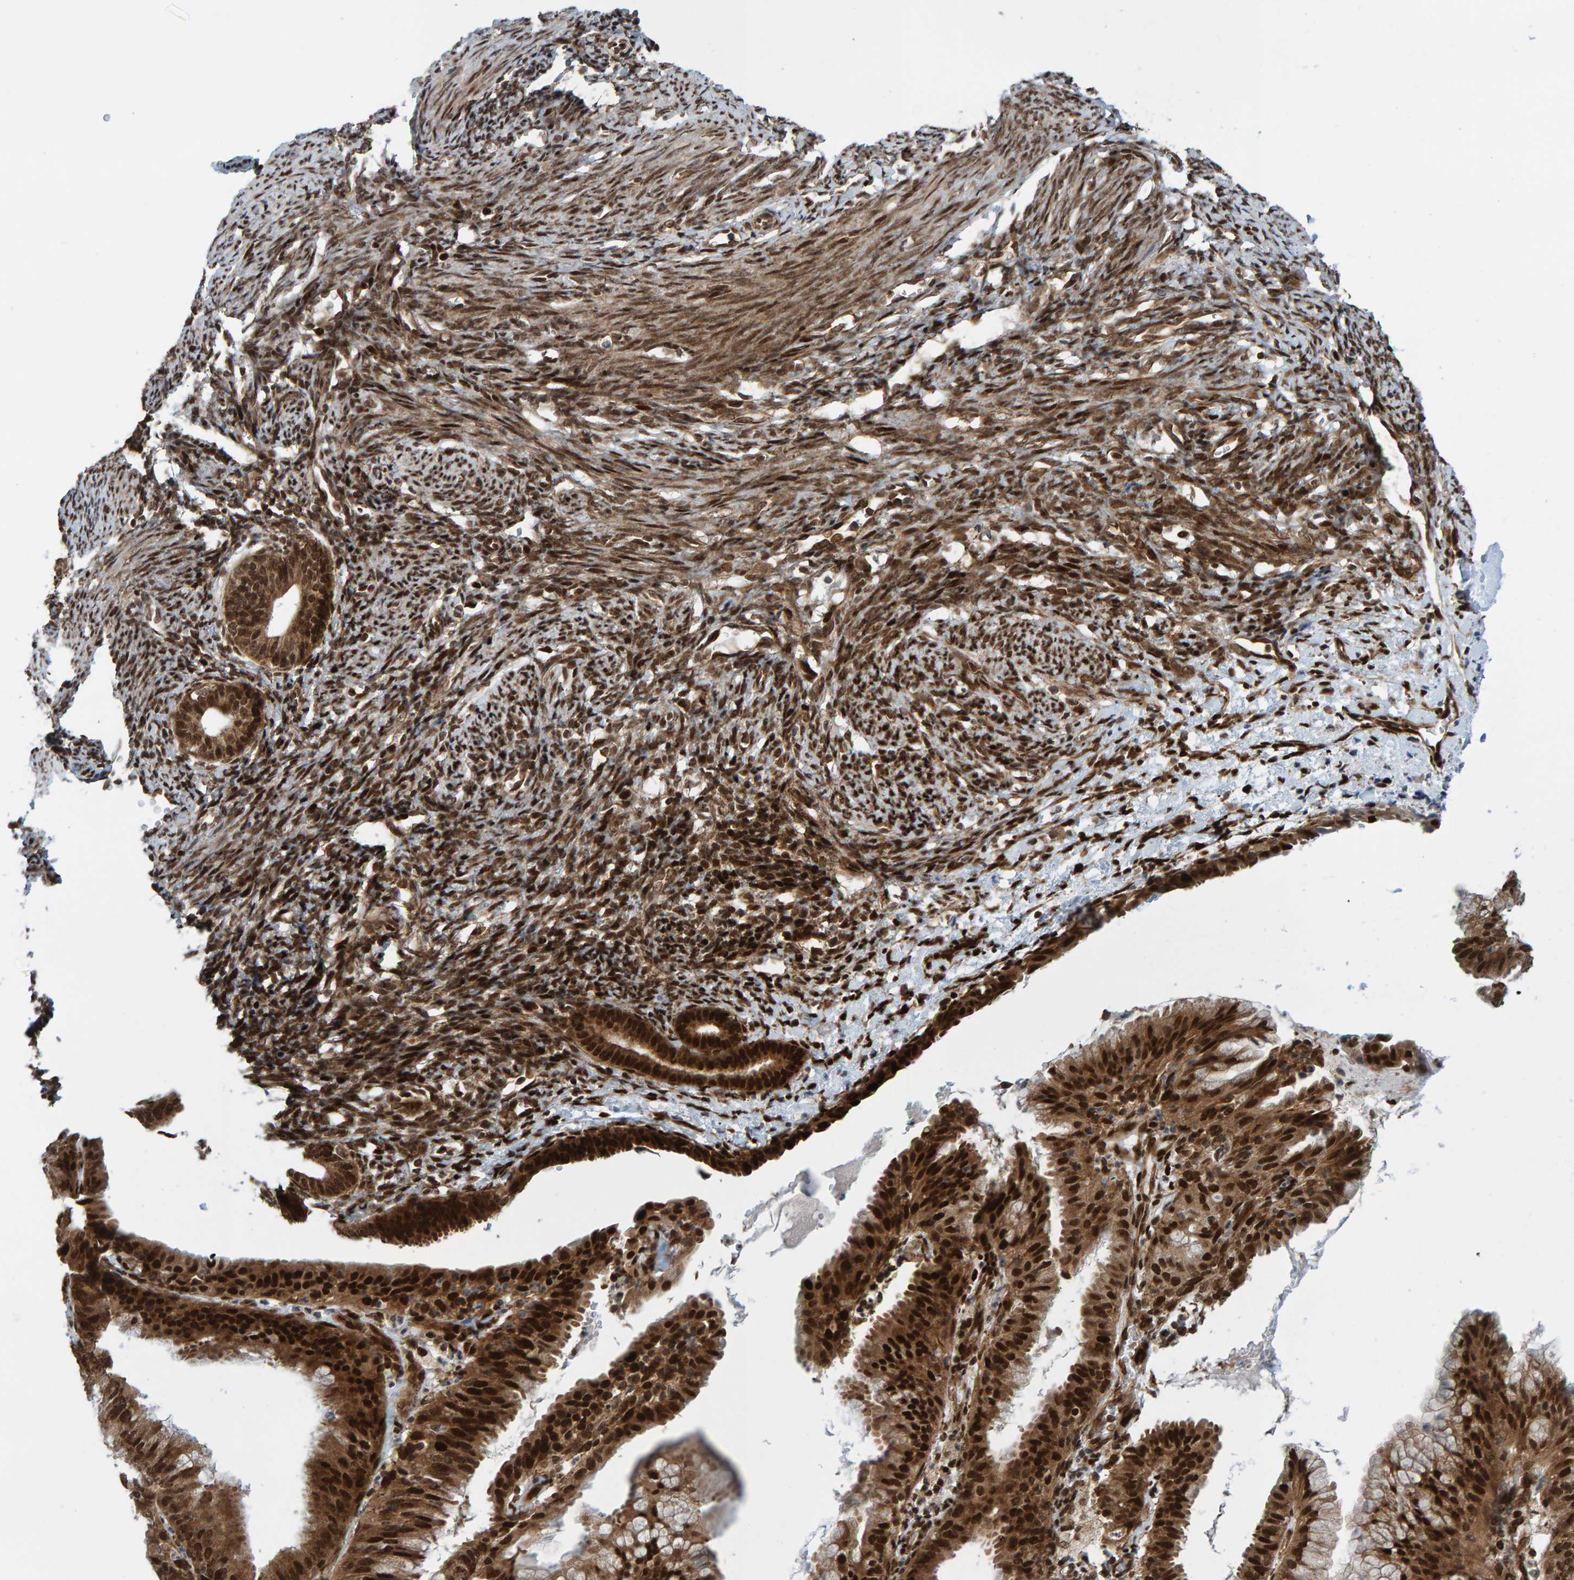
{"staining": {"intensity": "moderate", "quantity": ">75%", "location": "cytoplasmic/membranous,nuclear"}, "tissue": "endometrium", "cell_type": "Cells in endometrial stroma", "image_type": "normal", "snomed": [{"axis": "morphology", "description": "Normal tissue, NOS"}, {"axis": "morphology", "description": "Adenocarcinoma, NOS"}, {"axis": "topography", "description": "Endometrium"}], "caption": "Immunohistochemical staining of benign human endometrium demonstrates medium levels of moderate cytoplasmic/membranous,nuclear expression in approximately >75% of cells in endometrial stroma.", "gene": "ZNF366", "patient": {"sex": "female", "age": 57}}